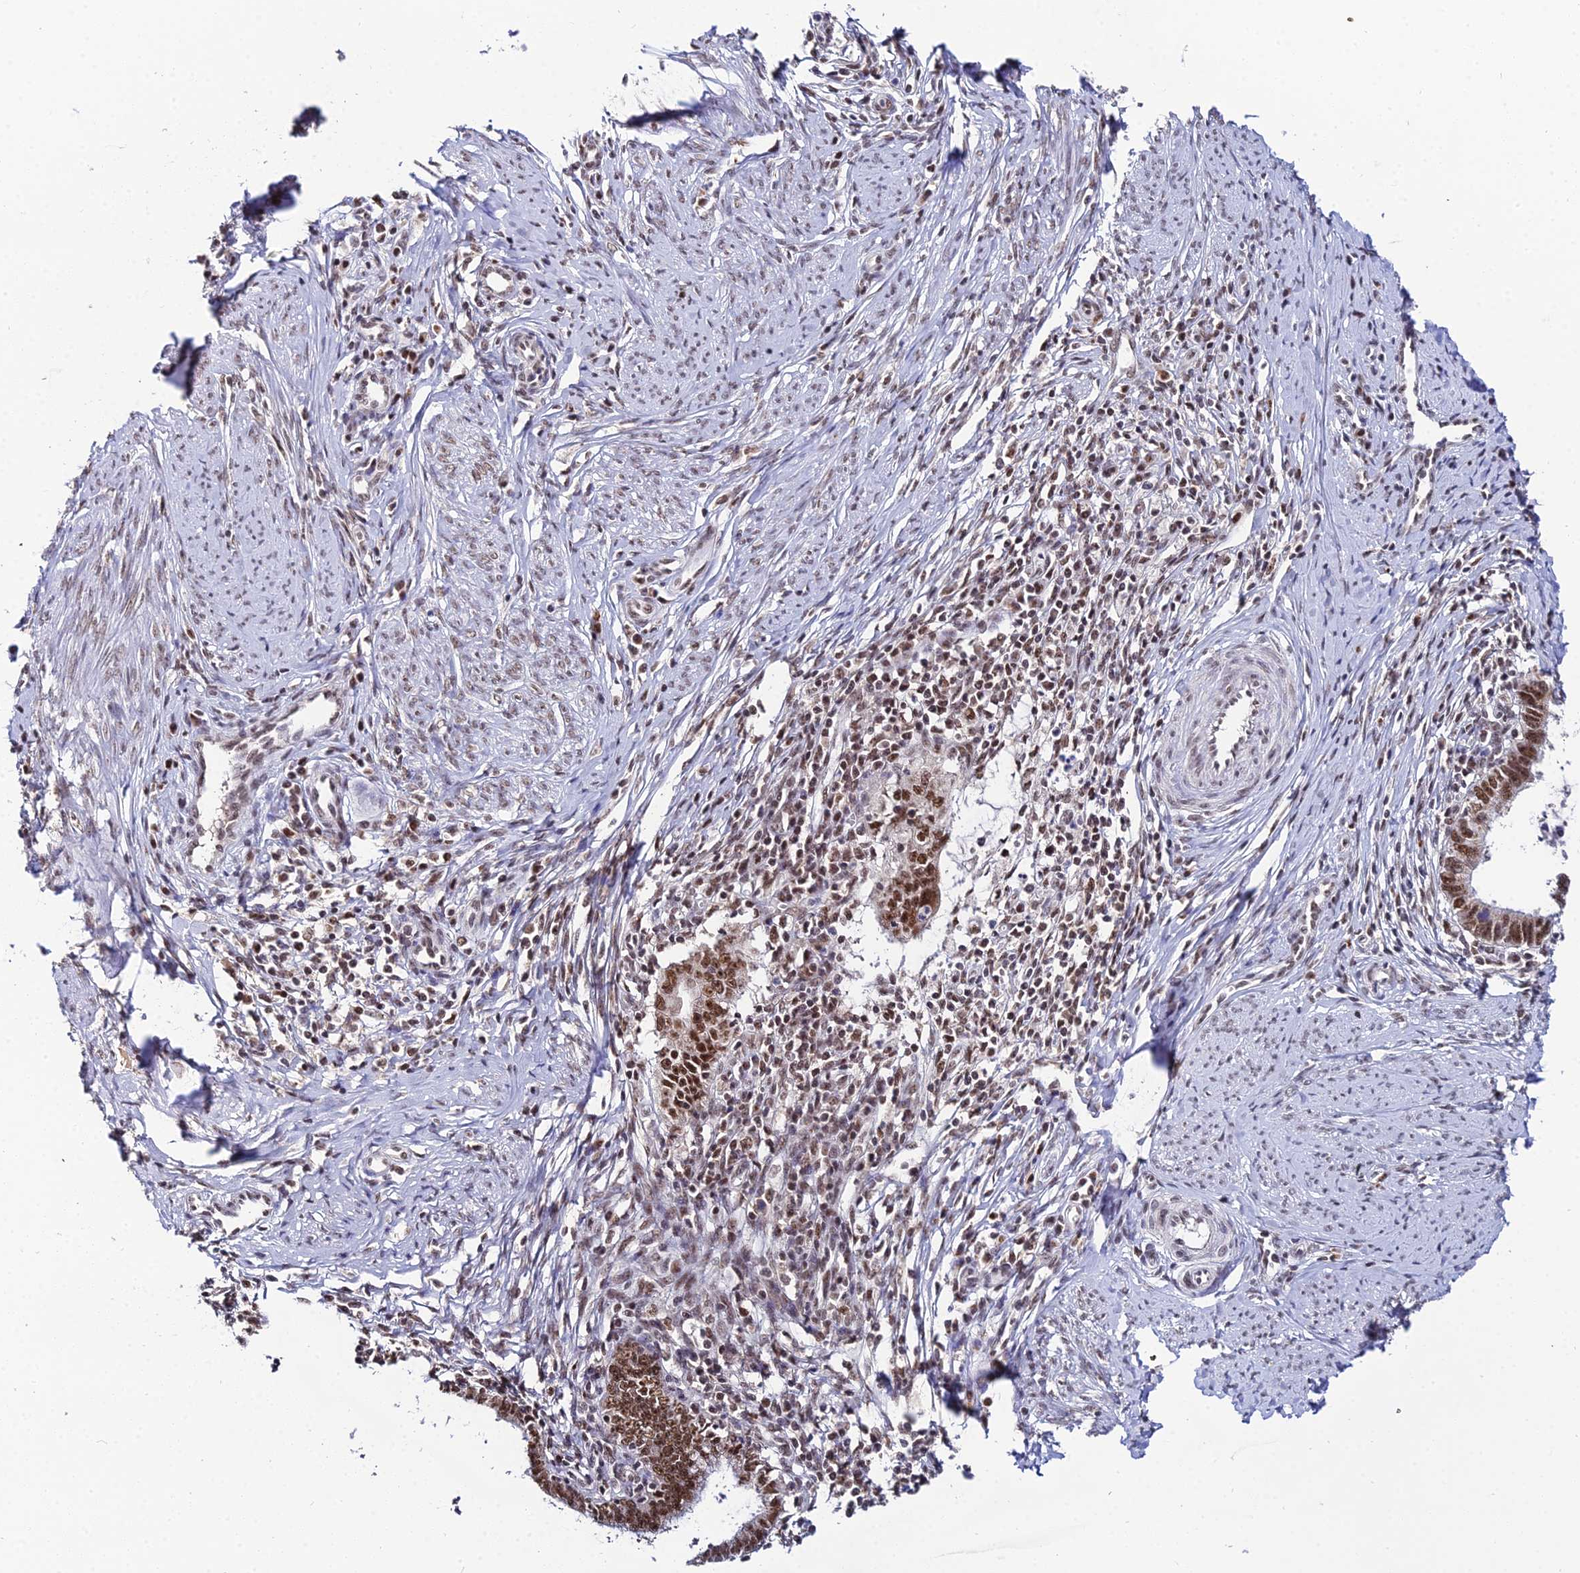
{"staining": {"intensity": "strong", "quantity": ">75%", "location": "nuclear"}, "tissue": "cervical cancer", "cell_type": "Tumor cells", "image_type": "cancer", "snomed": [{"axis": "morphology", "description": "Adenocarcinoma, NOS"}, {"axis": "topography", "description": "Cervix"}], "caption": "There is high levels of strong nuclear staining in tumor cells of cervical adenocarcinoma, as demonstrated by immunohistochemical staining (brown color).", "gene": "EXOSC3", "patient": {"sex": "female", "age": 36}}